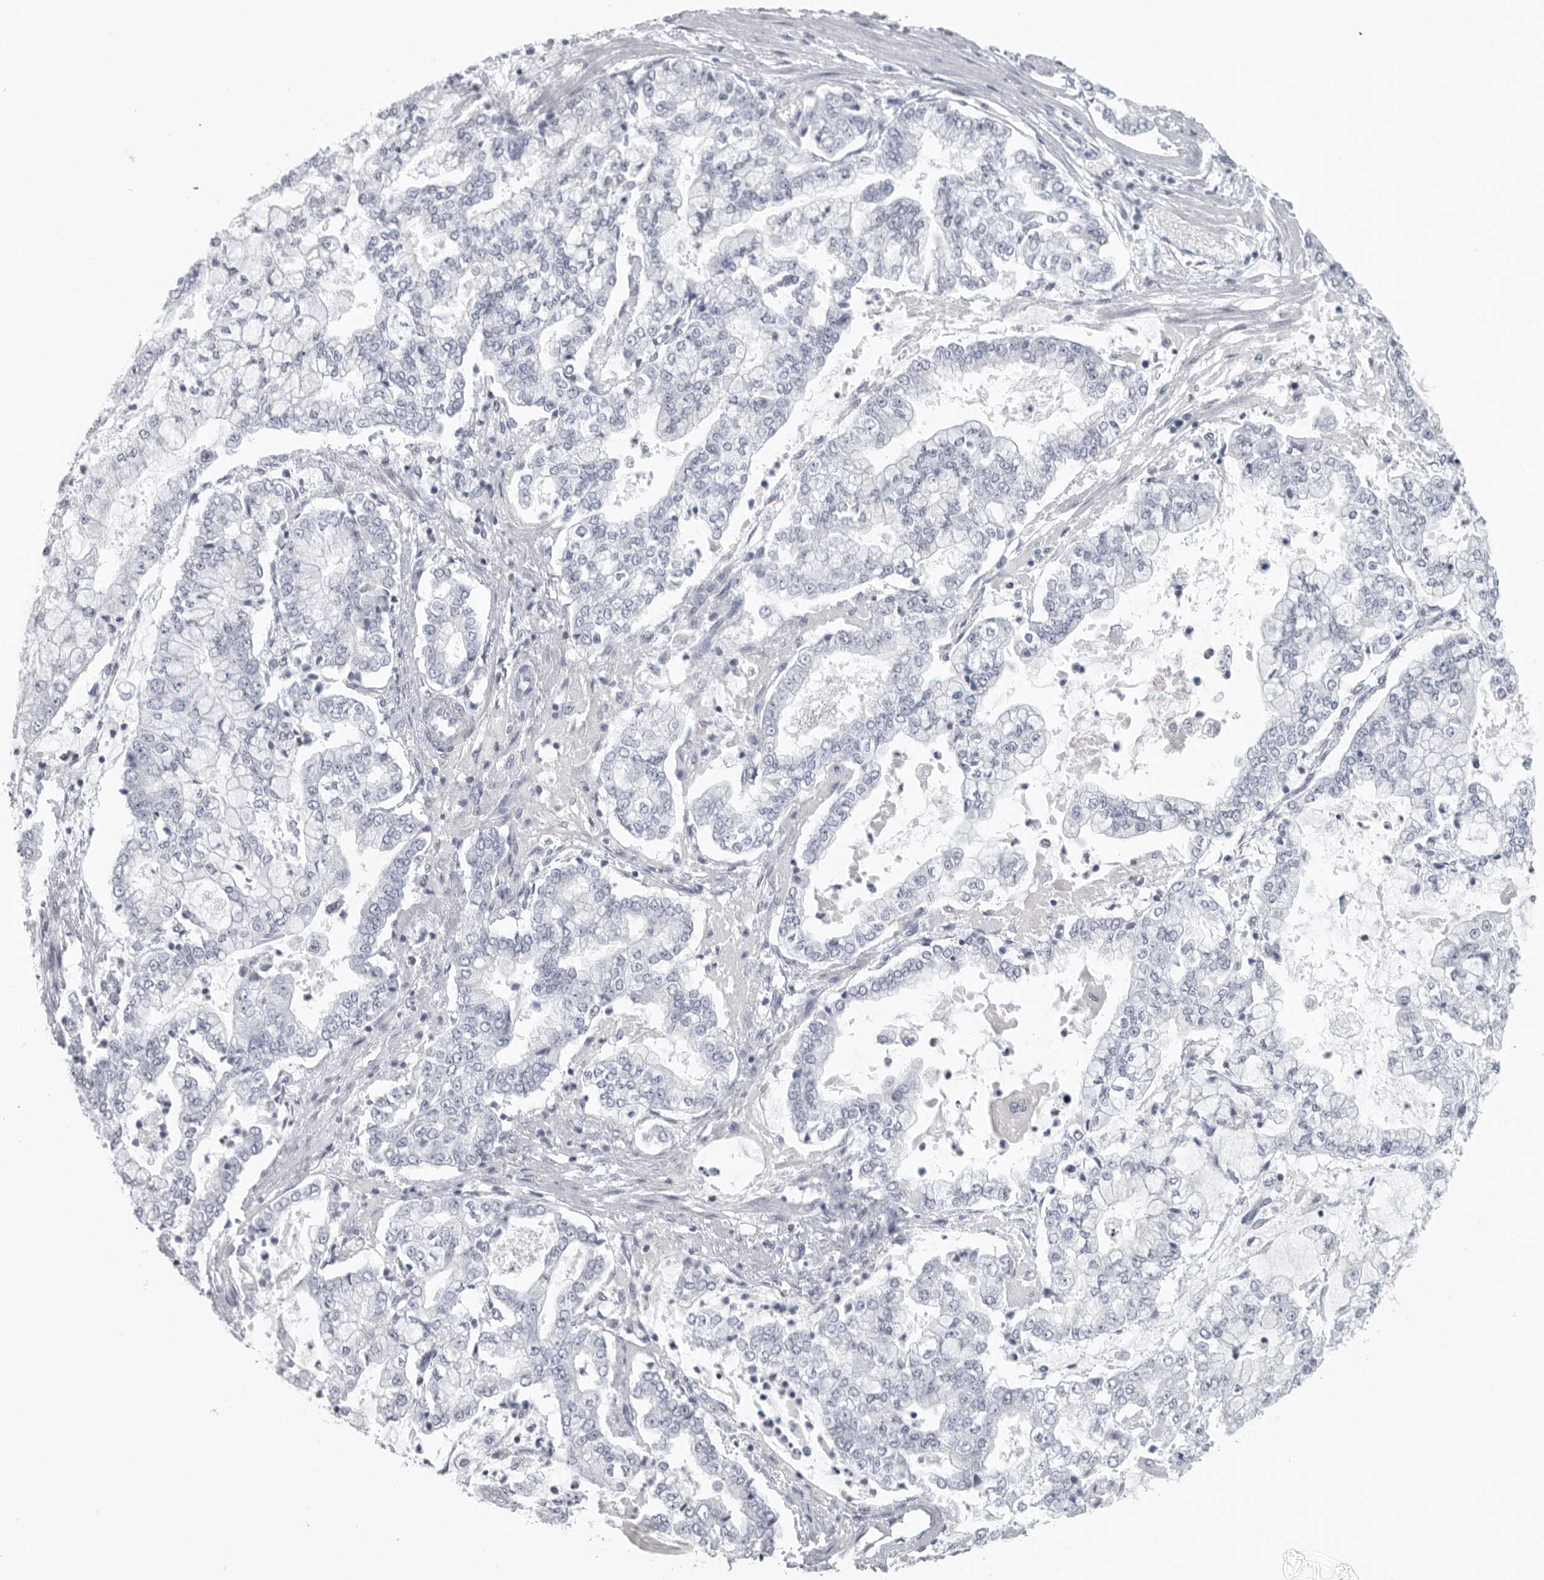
{"staining": {"intensity": "negative", "quantity": "none", "location": "none"}, "tissue": "stomach cancer", "cell_type": "Tumor cells", "image_type": "cancer", "snomed": [{"axis": "morphology", "description": "Adenocarcinoma, NOS"}, {"axis": "topography", "description": "Stomach"}], "caption": "An IHC image of stomach adenocarcinoma is shown. There is no staining in tumor cells of stomach adenocarcinoma. The staining was performed using DAB to visualize the protein expression in brown, while the nuclei were stained in blue with hematoxylin (Magnification: 20x).", "gene": "SATB2", "patient": {"sex": "male", "age": 76}}